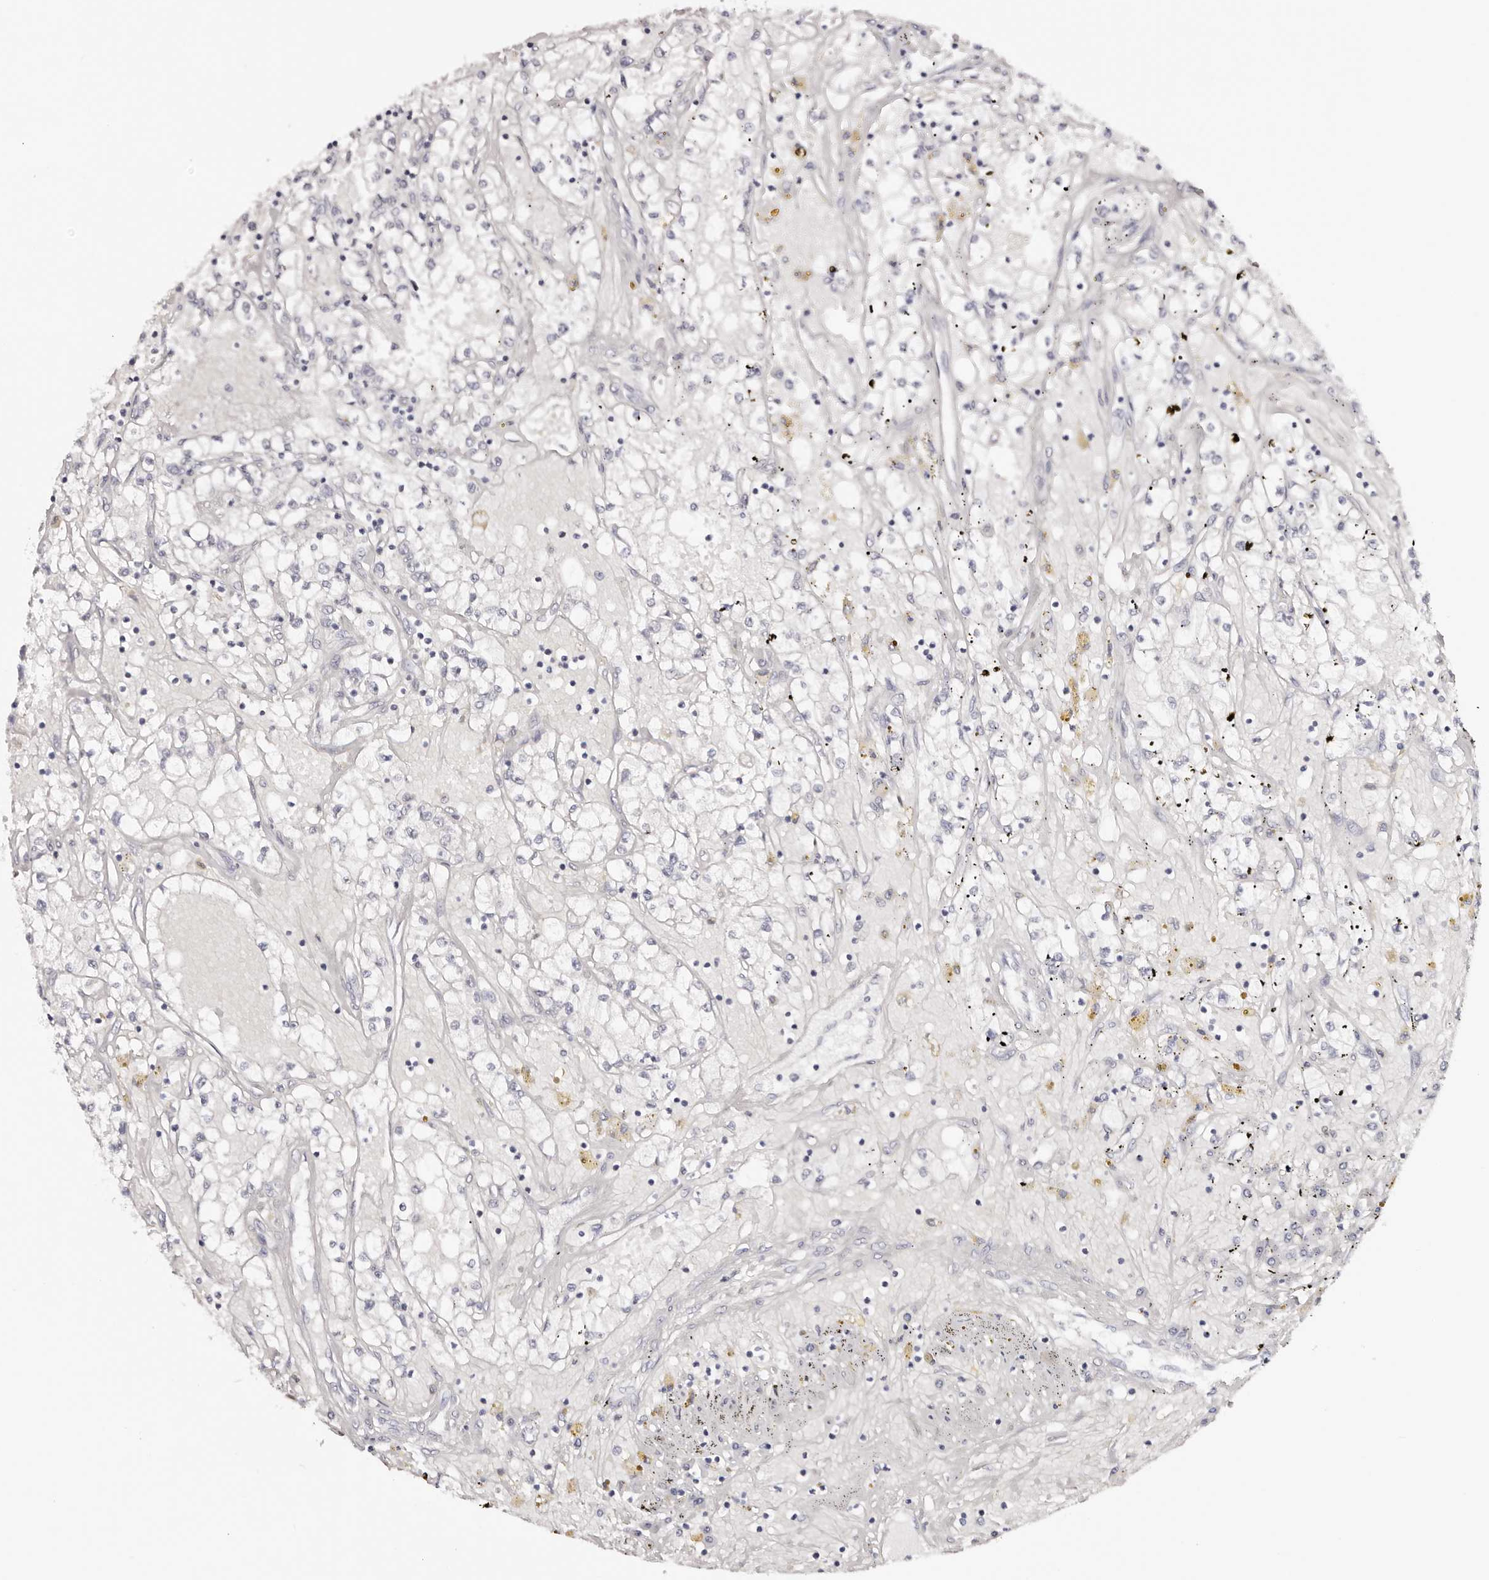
{"staining": {"intensity": "negative", "quantity": "none", "location": "none"}, "tissue": "renal cancer", "cell_type": "Tumor cells", "image_type": "cancer", "snomed": [{"axis": "morphology", "description": "Adenocarcinoma, NOS"}, {"axis": "topography", "description": "Kidney"}], "caption": "IHC photomicrograph of neoplastic tissue: human renal cancer (adenocarcinoma) stained with DAB (3,3'-diaminobenzidine) exhibits no significant protein expression in tumor cells. (Brightfield microscopy of DAB (3,3'-diaminobenzidine) immunohistochemistry at high magnification).", "gene": "ROM1", "patient": {"sex": "male", "age": 56}}